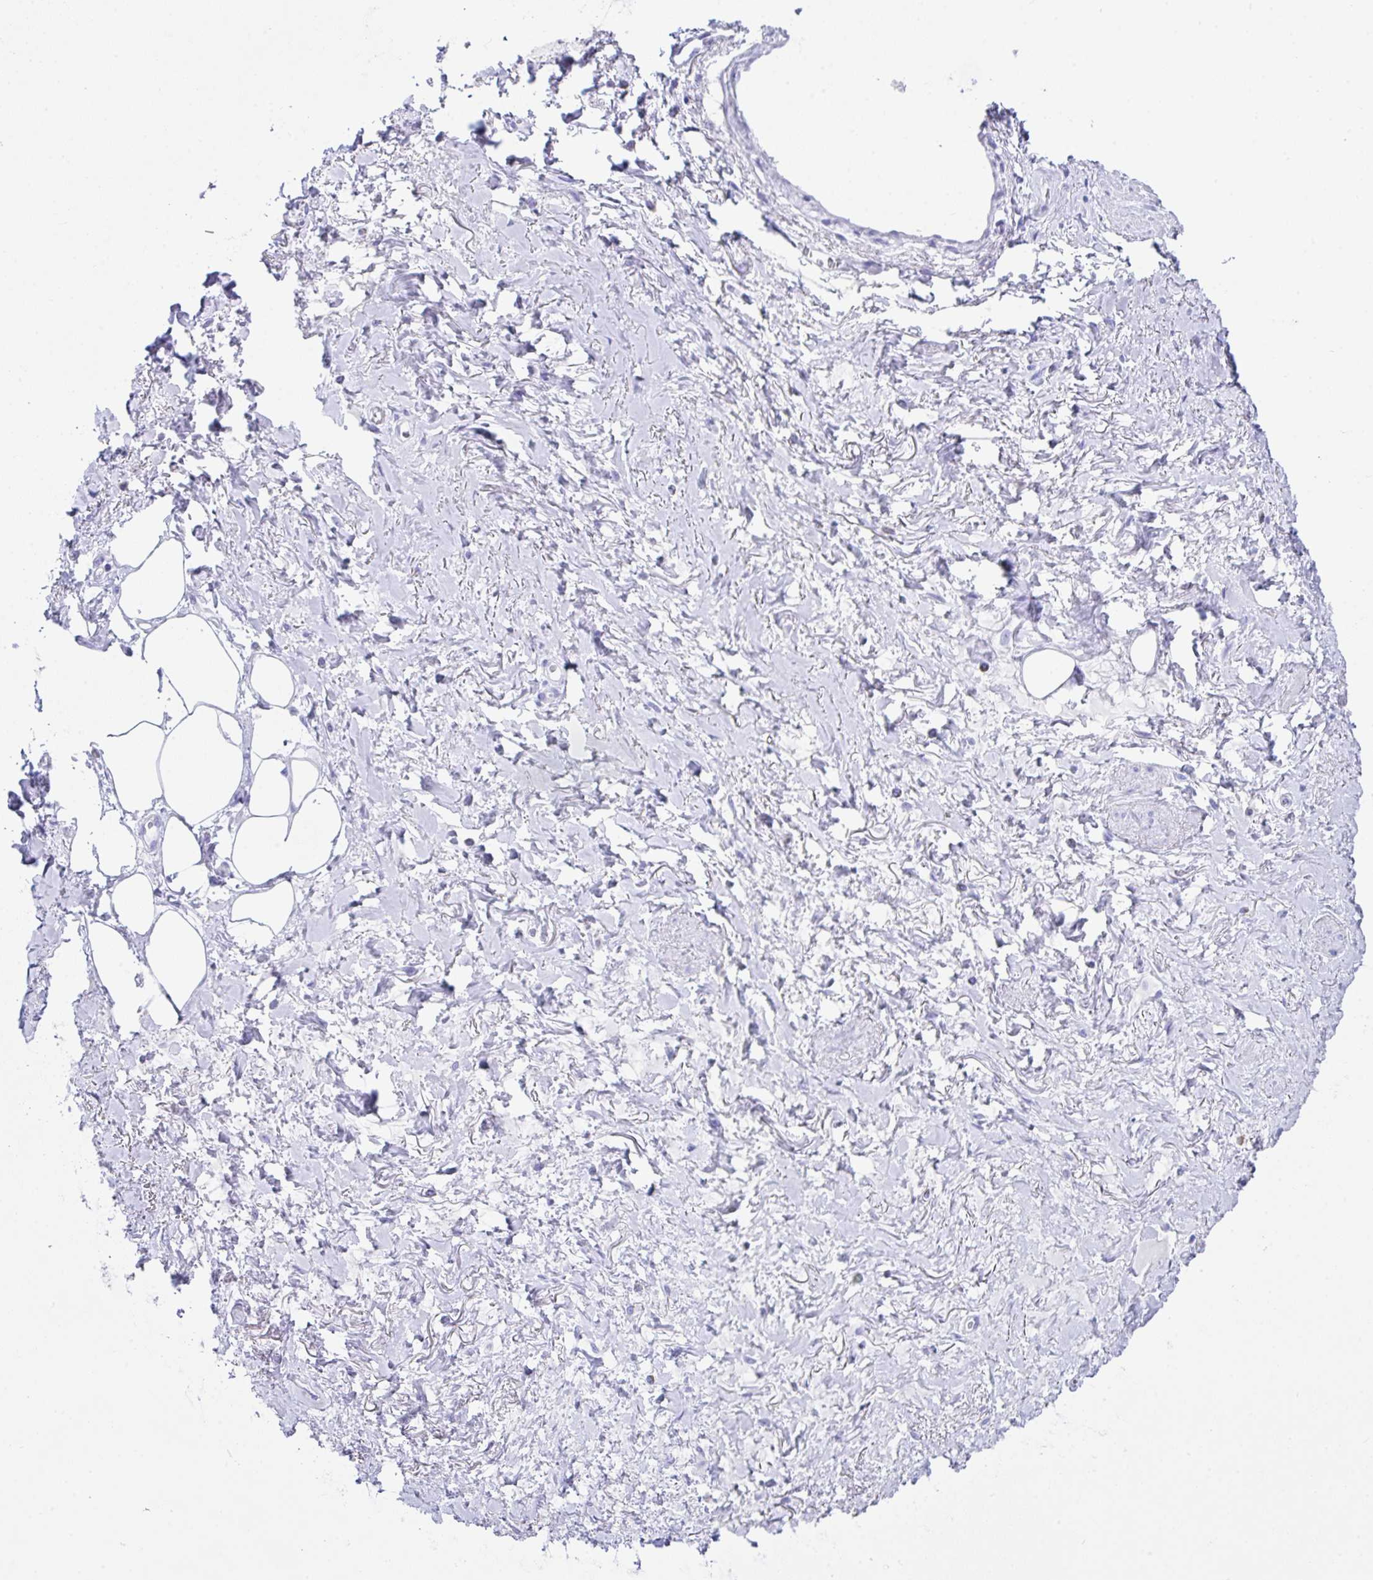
{"staining": {"intensity": "negative", "quantity": "none", "location": "none"}, "tissue": "adipose tissue", "cell_type": "Adipocytes", "image_type": "normal", "snomed": [{"axis": "morphology", "description": "Normal tissue, NOS"}, {"axis": "topography", "description": "Vagina"}, {"axis": "topography", "description": "Peripheral nerve tissue"}], "caption": "This is a micrograph of immunohistochemistry (IHC) staining of normal adipose tissue, which shows no expression in adipocytes. The staining is performed using DAB brown chromogen with nuclei counter-stained in using hematoxylin.", "gene": "LGALS4", "patient": {"sex": "female", "age": 71}}